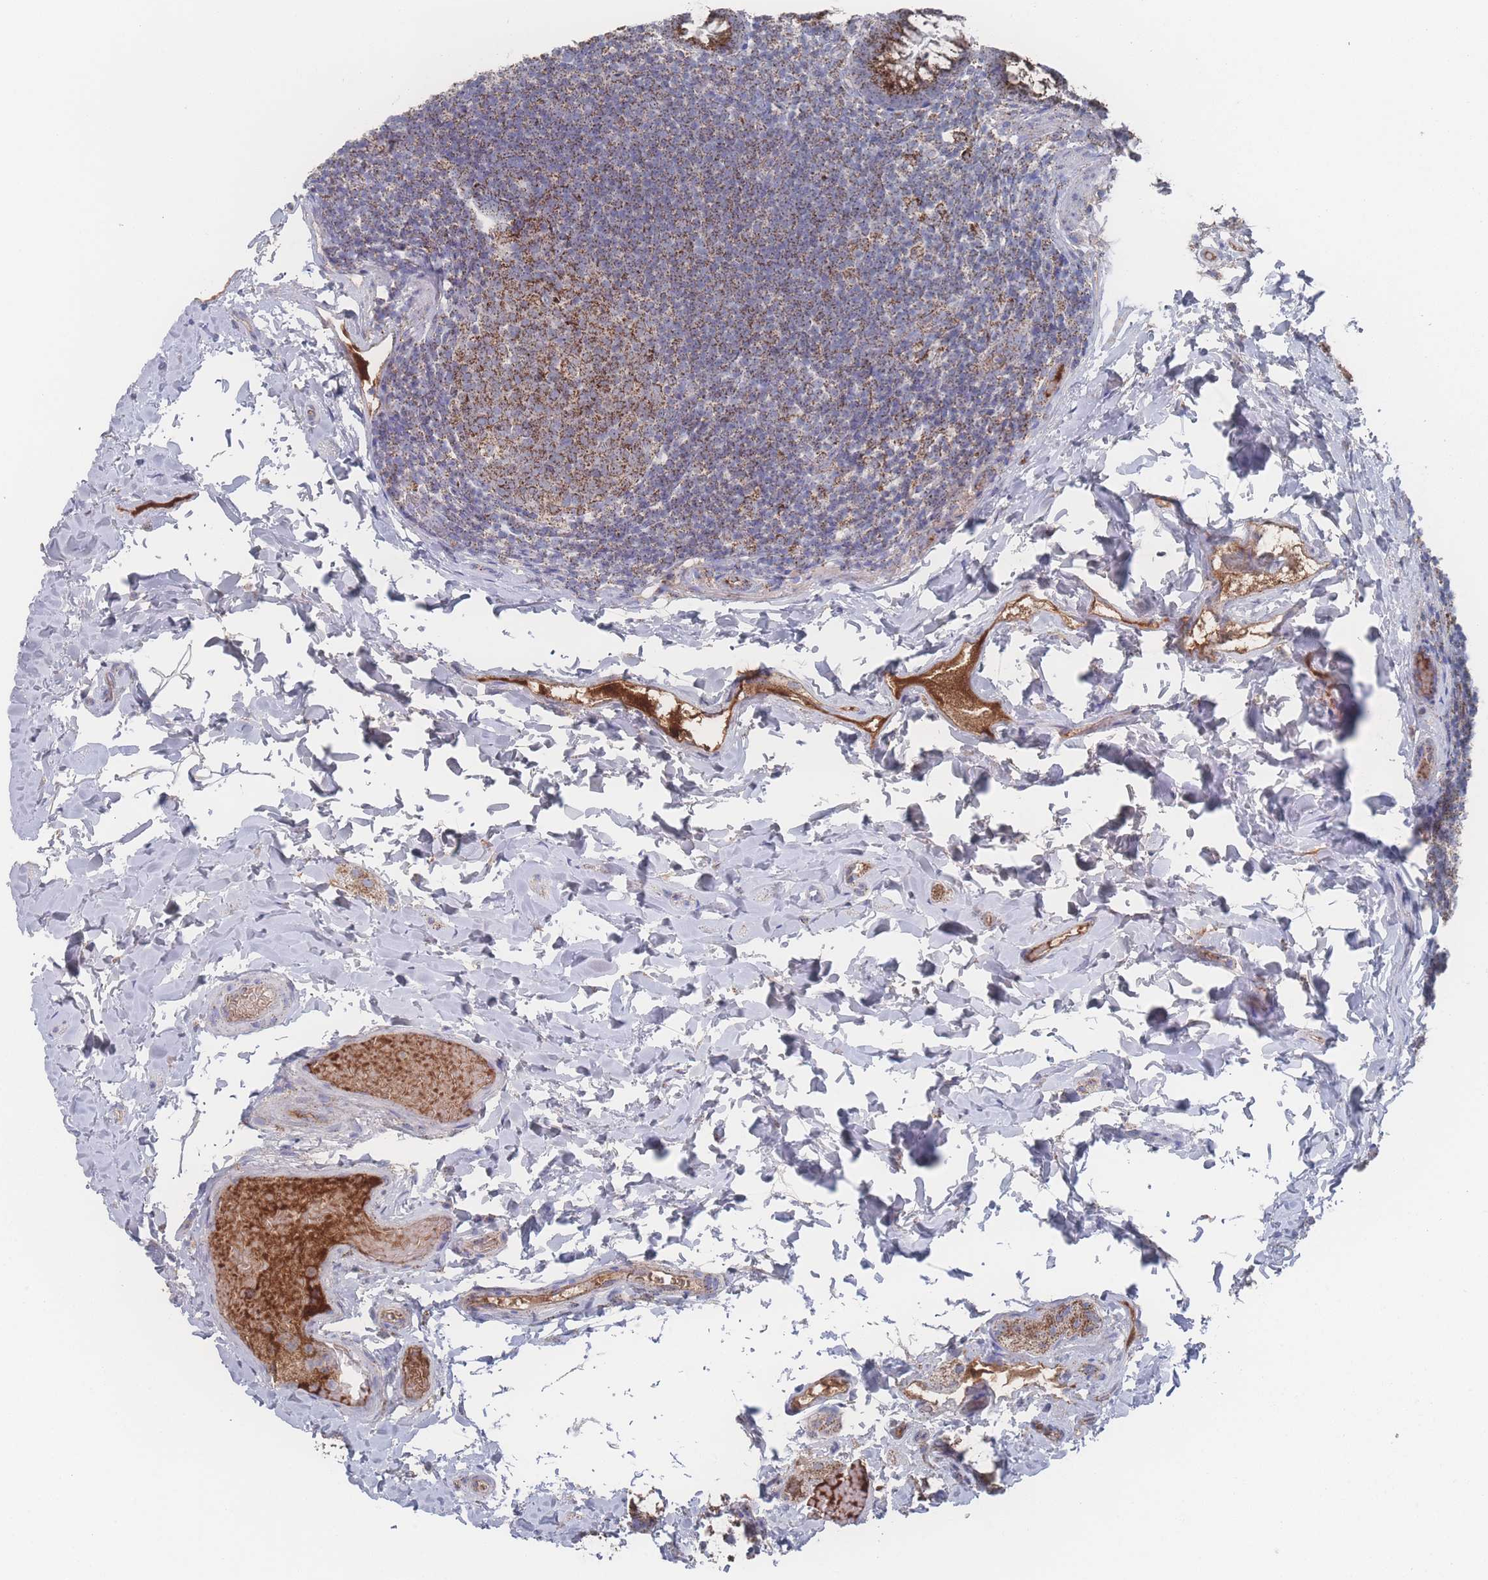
{"staining": {"intensity": "moderate", "quantity": ">75%", "location": "cytoplasmic/membranous"}, "tissue": "colon", "cell_type": "Endothelial cells", "image_type": "normal", "snomed": [{"axis": "morphology", "description": "Normal tissue, NOS"}, {"axis": "topography", "description": "Colon"}], "caption": "Colon stained with DAB immunohistochemistry (IHC) exhibits medium levels of moderate cytoplasmic/membranous positivity in approximately >75% of endothelial cells. The protein is shown in brown color, while the nuclei are stained blue.", "gene": "PEX14", "patient": {"sex": "male", "age": 46}}